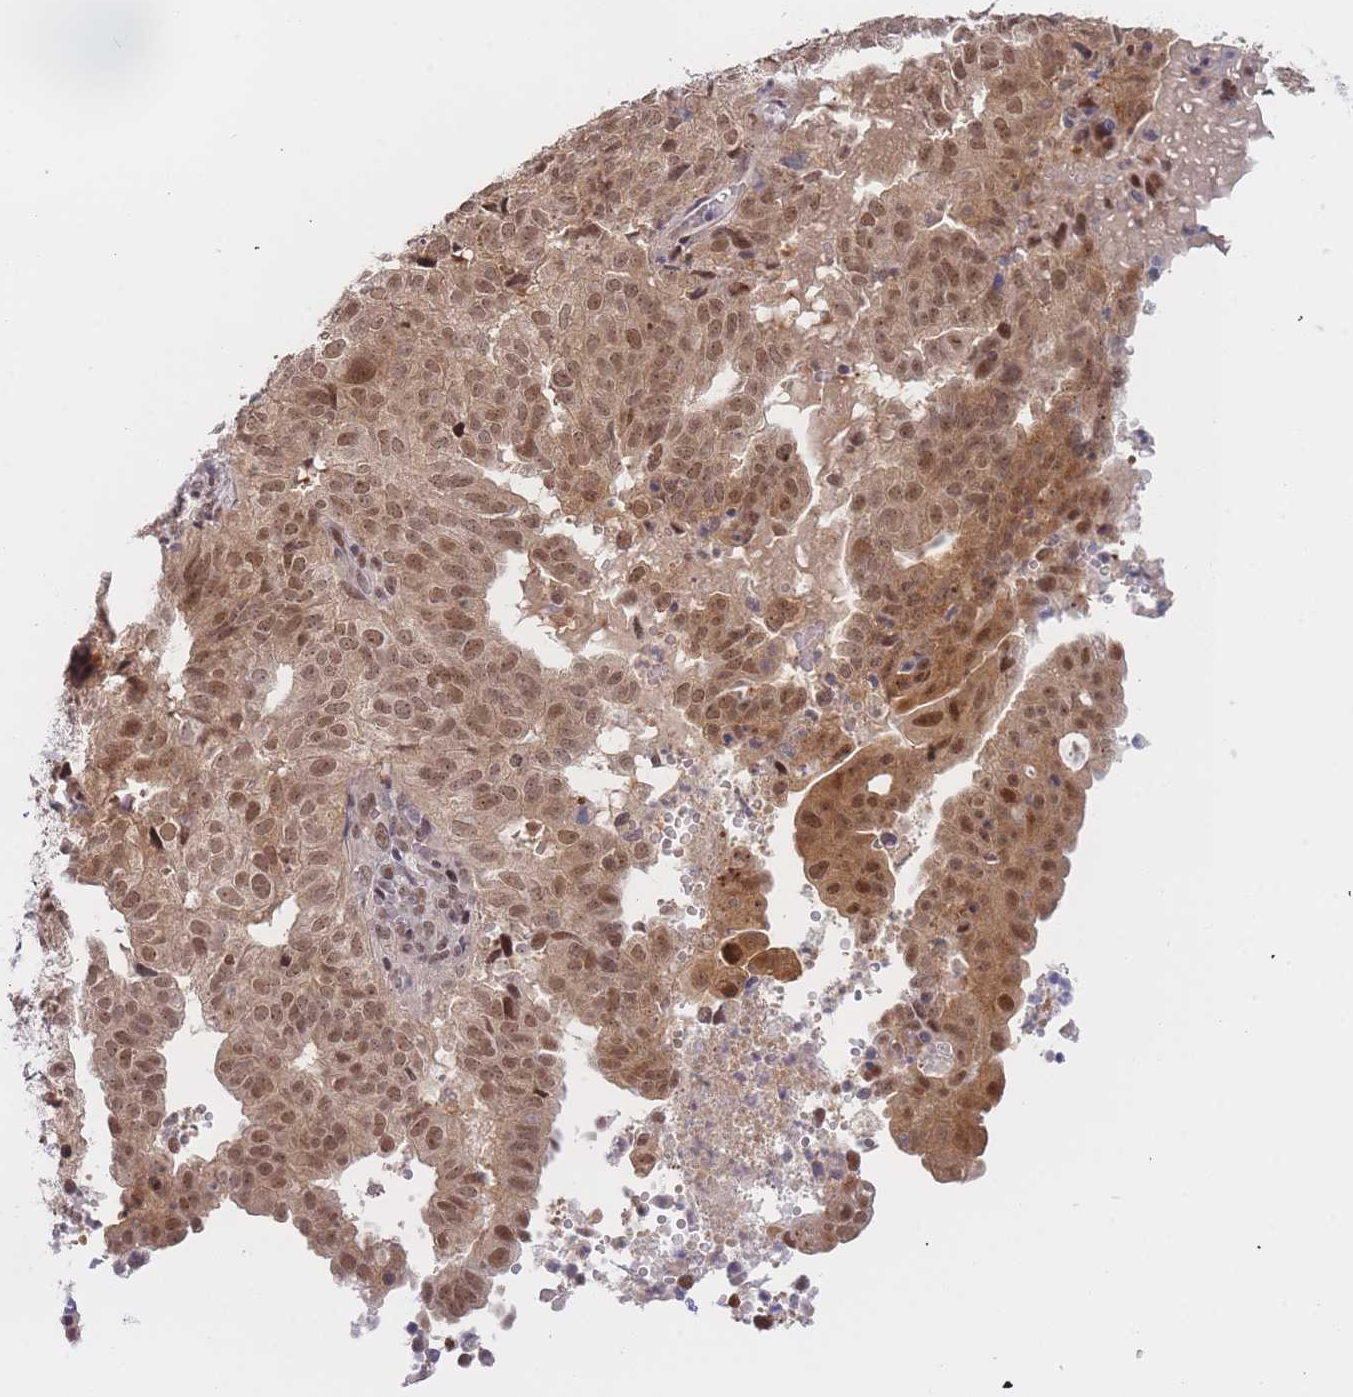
{"staining": {"intensity": "moderate", "quantity": ">75%", "location": "cytoplasmic/membranous,nuclear"}, "tissue": "endometrial cancer", "cell_type": "Tumor cells", "image_type": "cancer", "snomed": [{"axis": "morphology", "description": "Adenocarcinoma, NOS"}, {"axis": "topography", "description": "Uterus"}], "caption": "An IHC micrograph of neoplastic tissue is shown. Protein staining in brown labels moderate cytoplasmic/membranous and nuclear positivity in adenocarcinoma (endometrial) within tumor cells.", "gene": "DEAF1", "patient": {"sex": "female", "age": 77}}